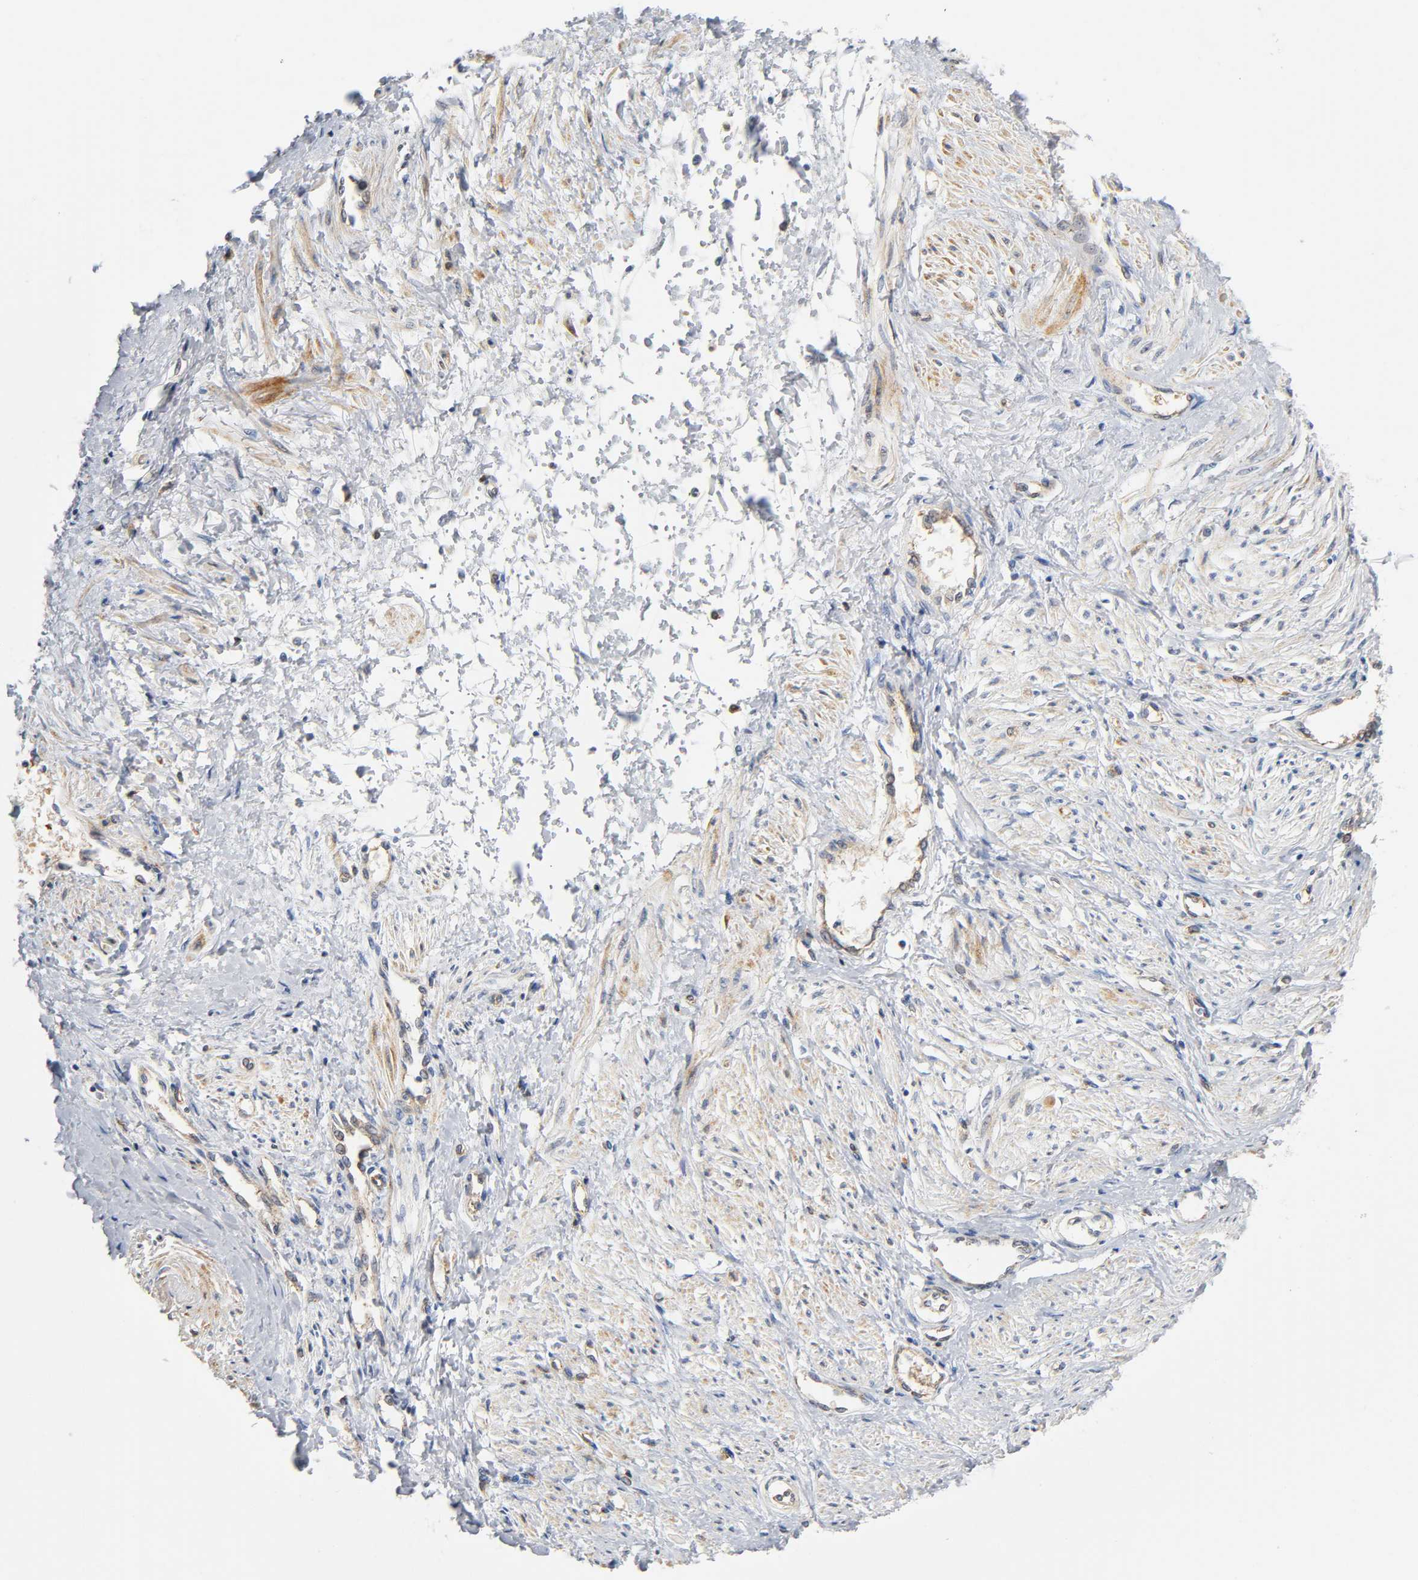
{"staining": {"intensity": "weak", "quantity": "<25%", "location": "cytoplasmic/membranous"}, "tissue": "smooth muscle", "cell_type": "Smooth muscle cells", "image_type": "normal", "snomed": [{"axis": "morphology", "description": "Normal tissue, NOS"}, {"axis": "topography", "description": "Smooth muscle"}, {"axis": "topography", "description": "Uterus"}], "caption": "Immunohistochemistry (IHC) of unremarkable smooth muscle exhibits no positivity in smooth muscle cells.", "gene": "CD2AP", "patient": {"sex": "female", "age": 39}}